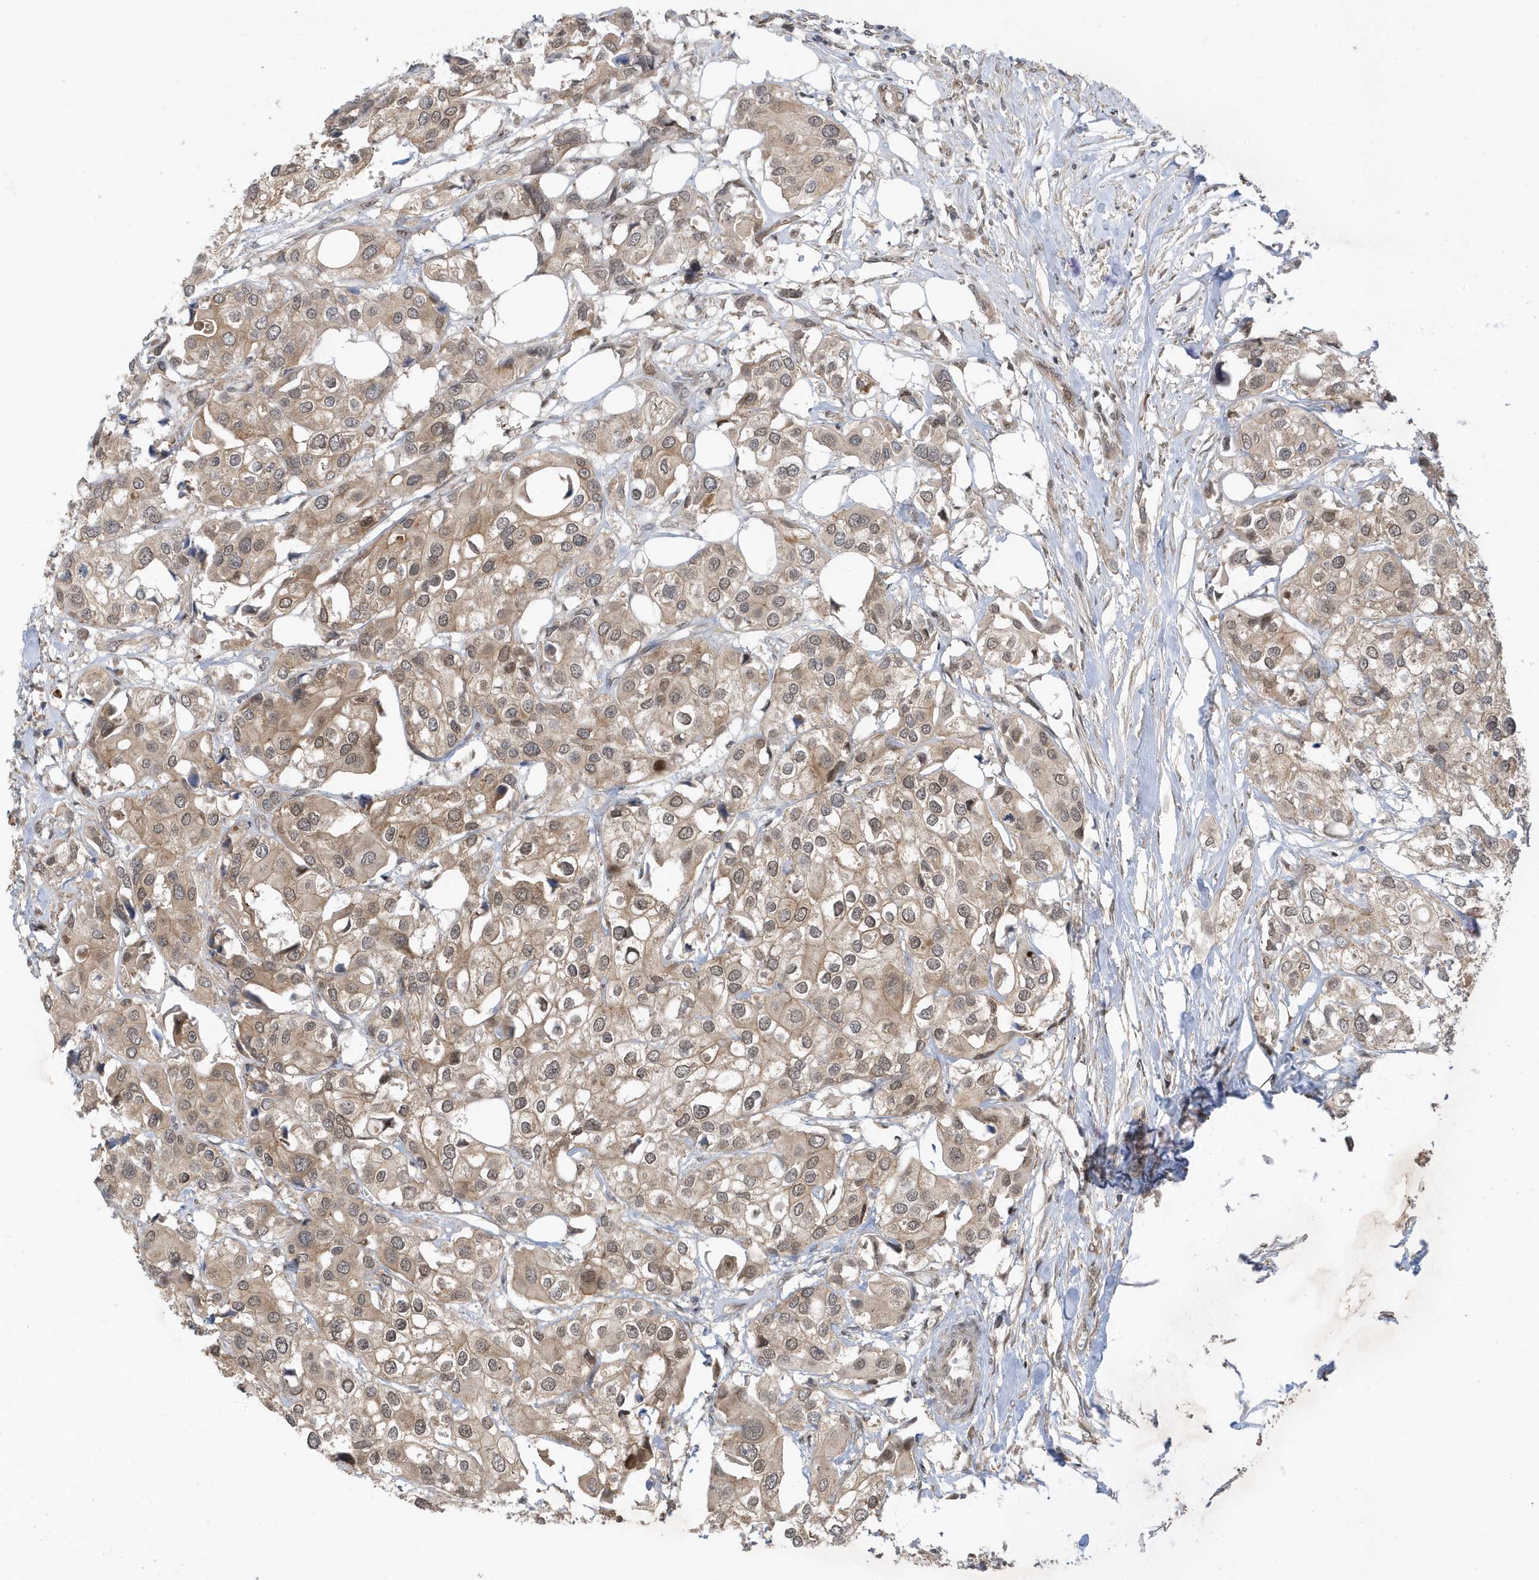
{"staining": {"intensity": "moderate", "quantity": ">75%", "location": "cytoplasmic/membranous,nuclear"}, "tissue": "urothelial cancer", "cell_type": "Tumor cells", "image_type": "cancer", "snomed": [{"axis": "morphology", "description": "Urothelial carcinoma, High grade"}, {"axis": "topography", "description": "Urinary bladder"}], "caption": "High-grade urothelial carcinoma stained for a protein (brown) shows moderate cytoplasmic/membranous and nuclear positive positivity in approximately >75% of tumor cells.", "gene": "USP53", "patient": {"sex": "male", "age": 64}}